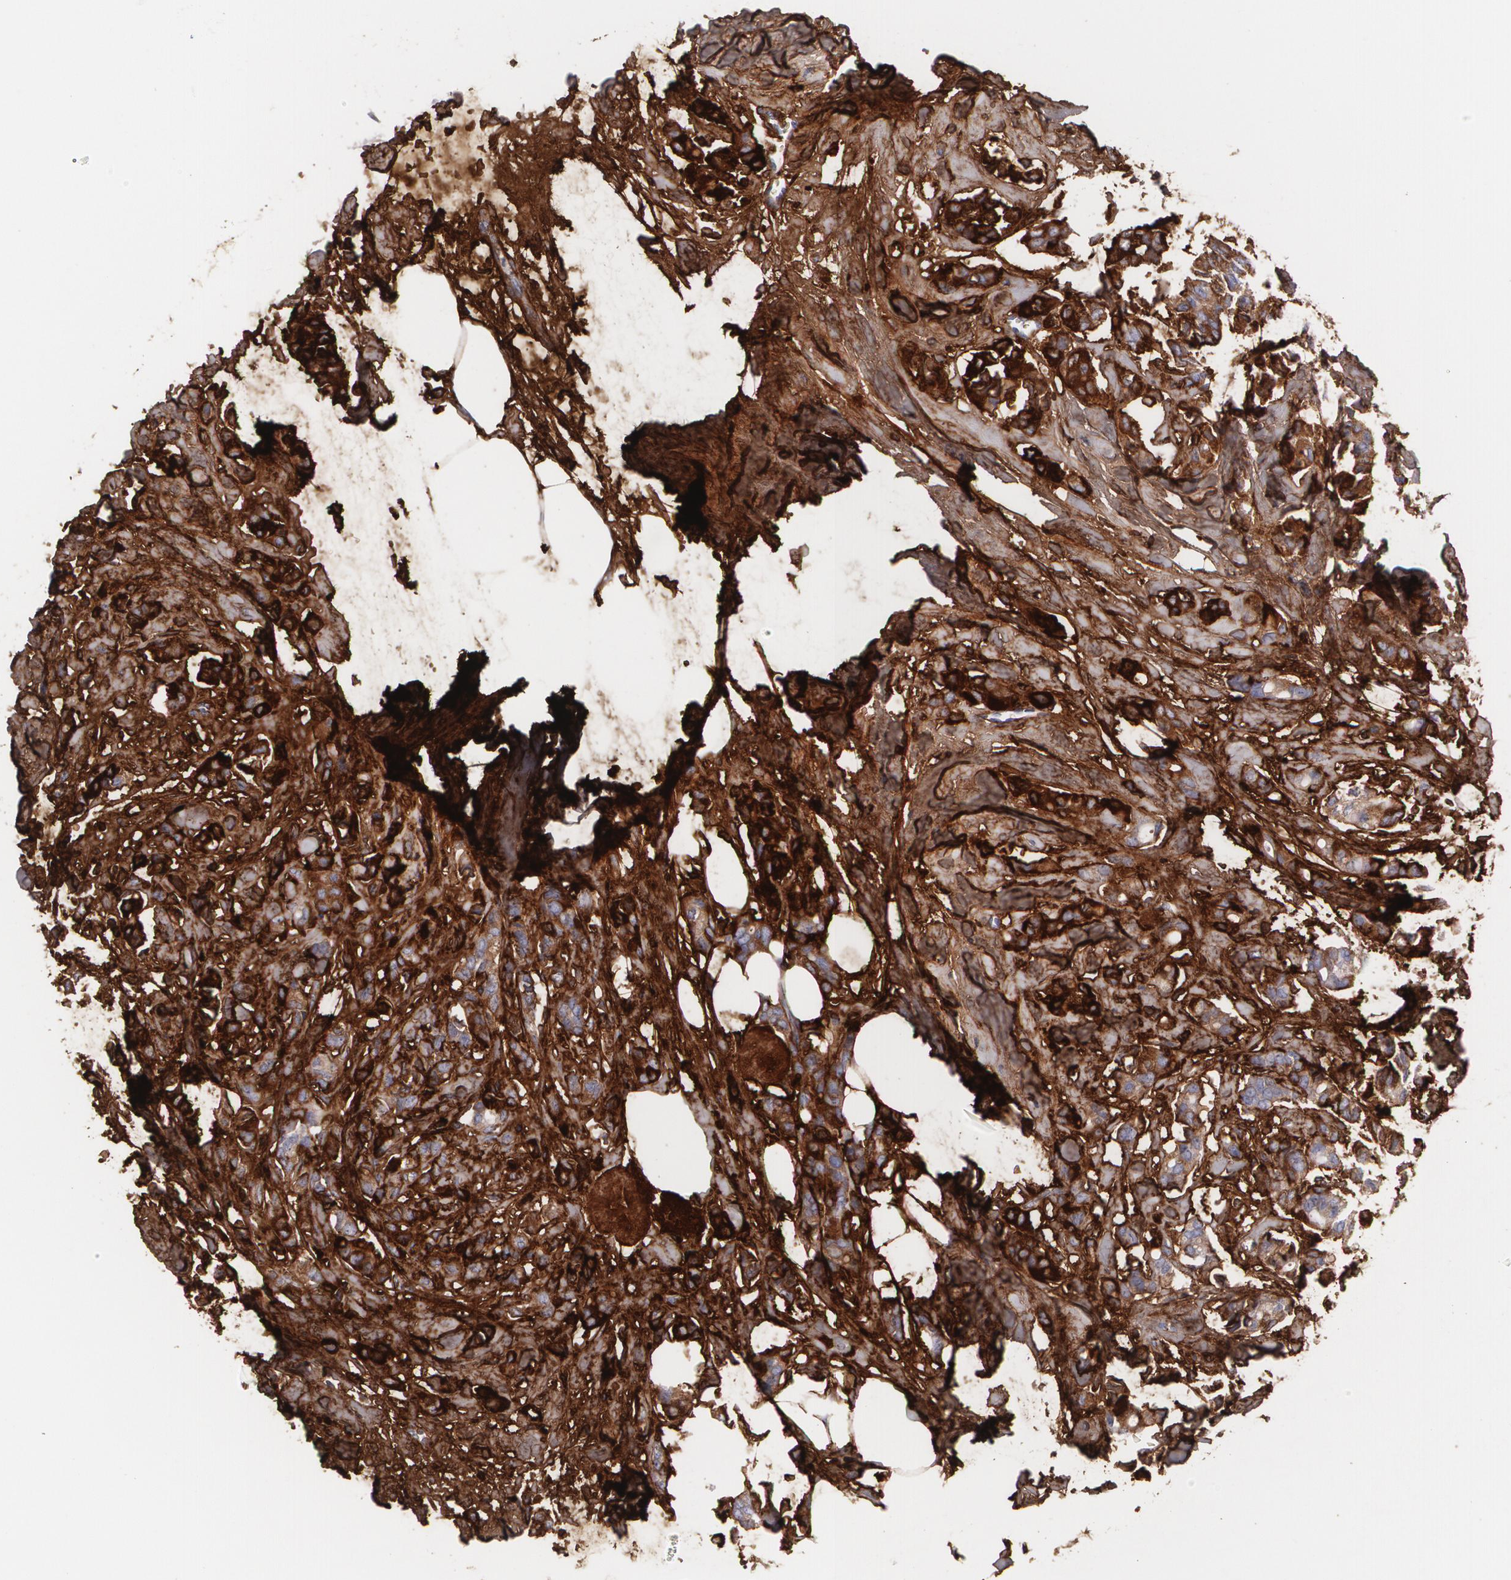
{"staining": {"intensity": "moderate", "quantity": ">75%", "location": "cytoplasmic/membranous"}, "tissue": "breast cancer", "cell_type": "Tumor cells", "image_type": "cancer", "snomed": [{"axis": "morphology", "description": "Duct carcinoma"}, {"axis": "topography", "description": "Breast"}], "caption": "IHC micrograph of neoplastic tissue: human breast intraductal carcinoma stained using IHC displays medium levels of moderate protein expression localized specifically in the cytoplasmic/membranous of tumor cells, appearing as a cytoplasmic/membranous brown color.", "gene": "FBLN1", "patient": {"sex": "female", "age": 84}}